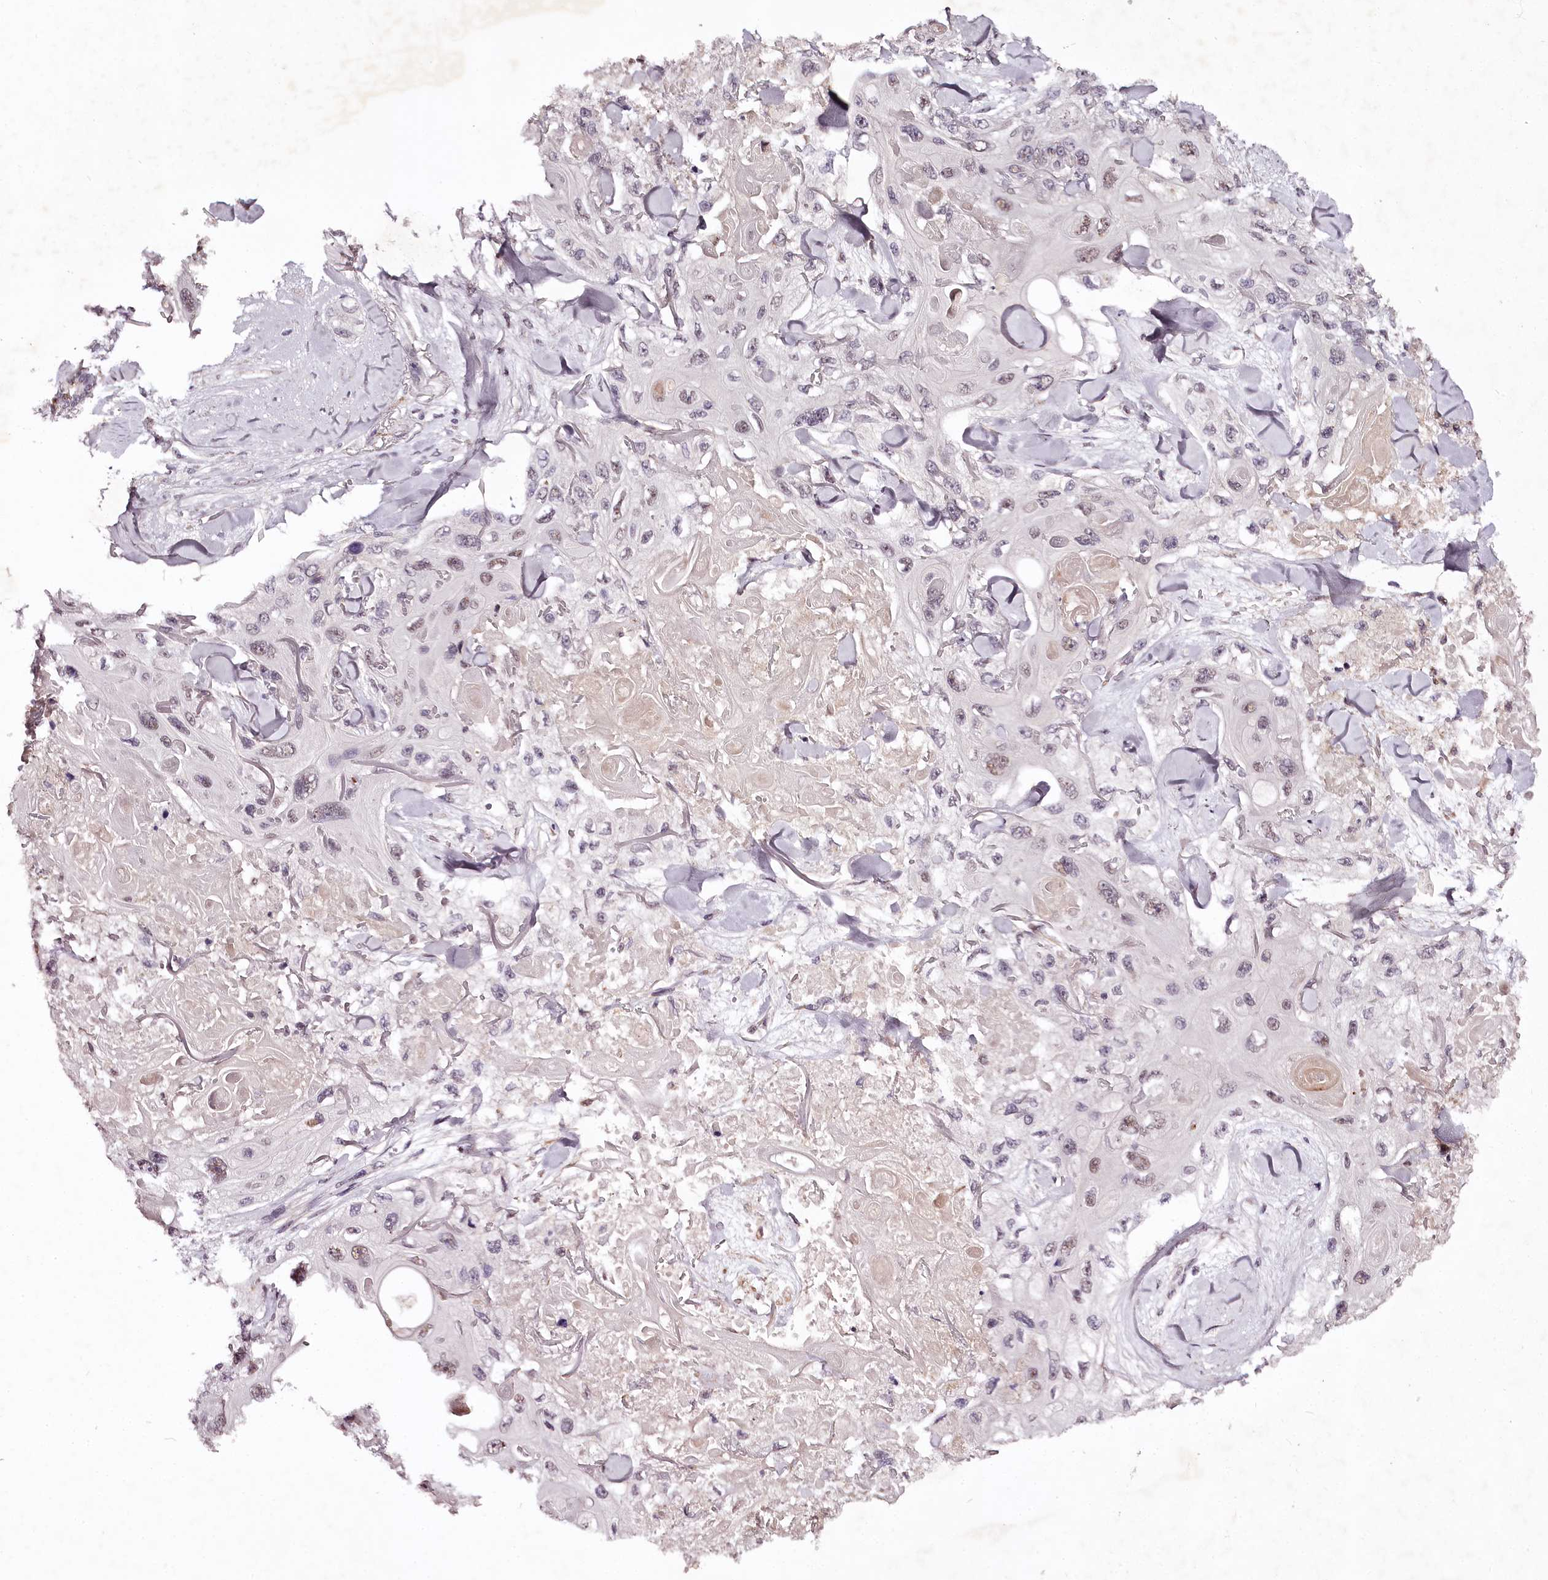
{"staining": {"intensity": "moderate", "quantity": "<25%", "location": "nuclear"}, "tissue": "skin cancer", "cell_type": "Tumor cells", "image_type": "cancer", "snomed": [{"axis": "morphology", "description": "Normal tissue, NOS"}, {"axis": "morphology", "description": "Squamous cell carcinoma, NOS"}, {"axis": "topography", "description": "Skin"}], "caption": "Human skin cancer stained with a protein marker exhibits moderate staining in tumor cells.", "gene": "MAML3", "patient": {"sex": "male", "age": 72}}